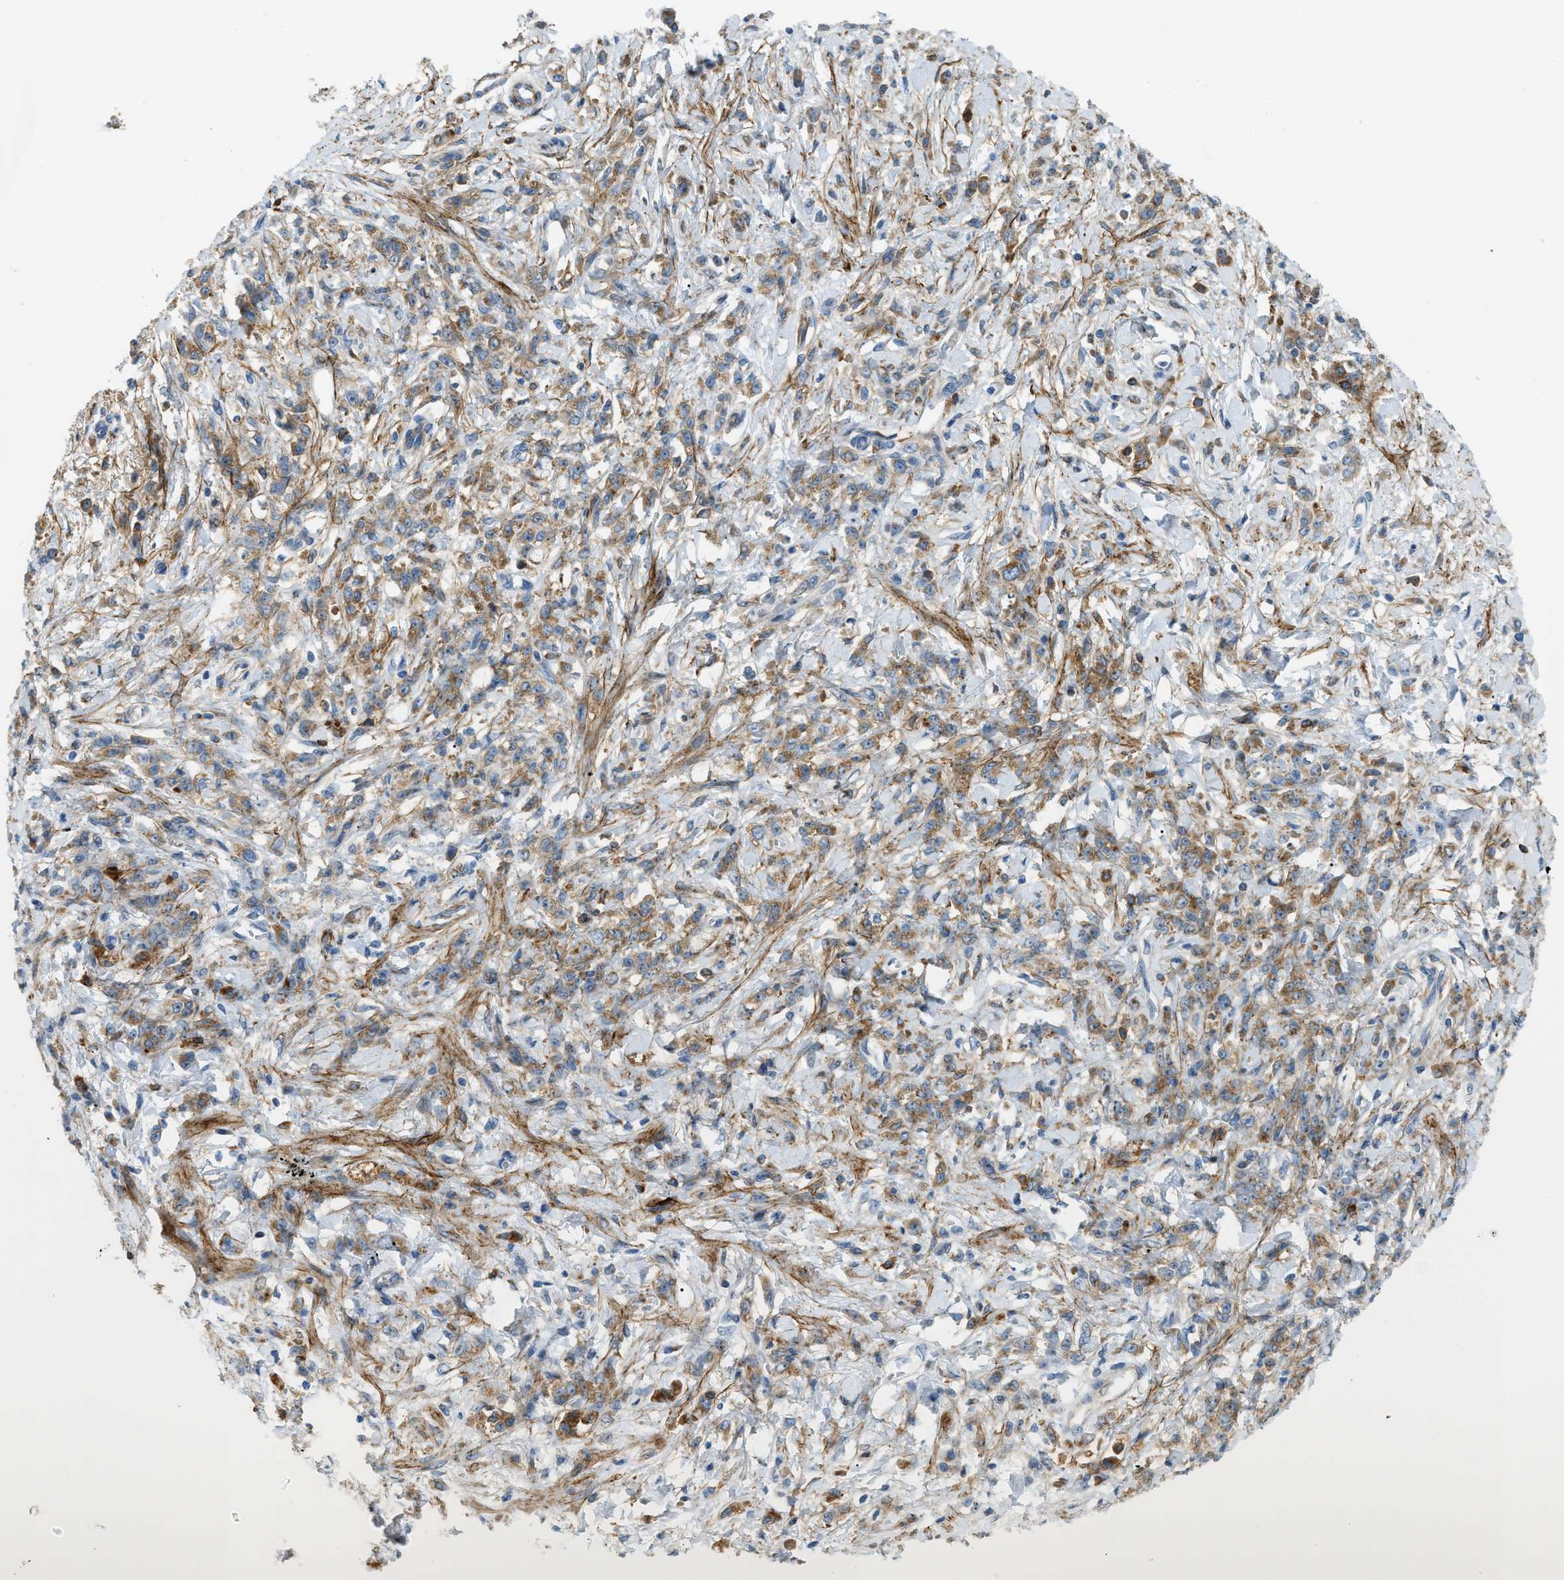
{"staining": {"intensity": "moderate", "quantity": ">75%", "location": "cytoplasmic/membranous"}, "tissue": "stomach cancer", "cell_type": "Tumor cells", "image_type": "cancer", "snomed": [{"axis": "morphology", "description": "Normal tissue, NOS"}, {"axis": "morphology", "description": "Adenocarcinoma, NOS"}, {"axis": "topography", "description": "Stomach"}], "caption": "Approximately >75% of tumor cells in stomach cancer show moderate cytoplasmic/membranous protein positivity as visualized by brown immunohistochemical staining.", "gene": "LMBRD1", "patient": {"sex": "male", "age": 82}}